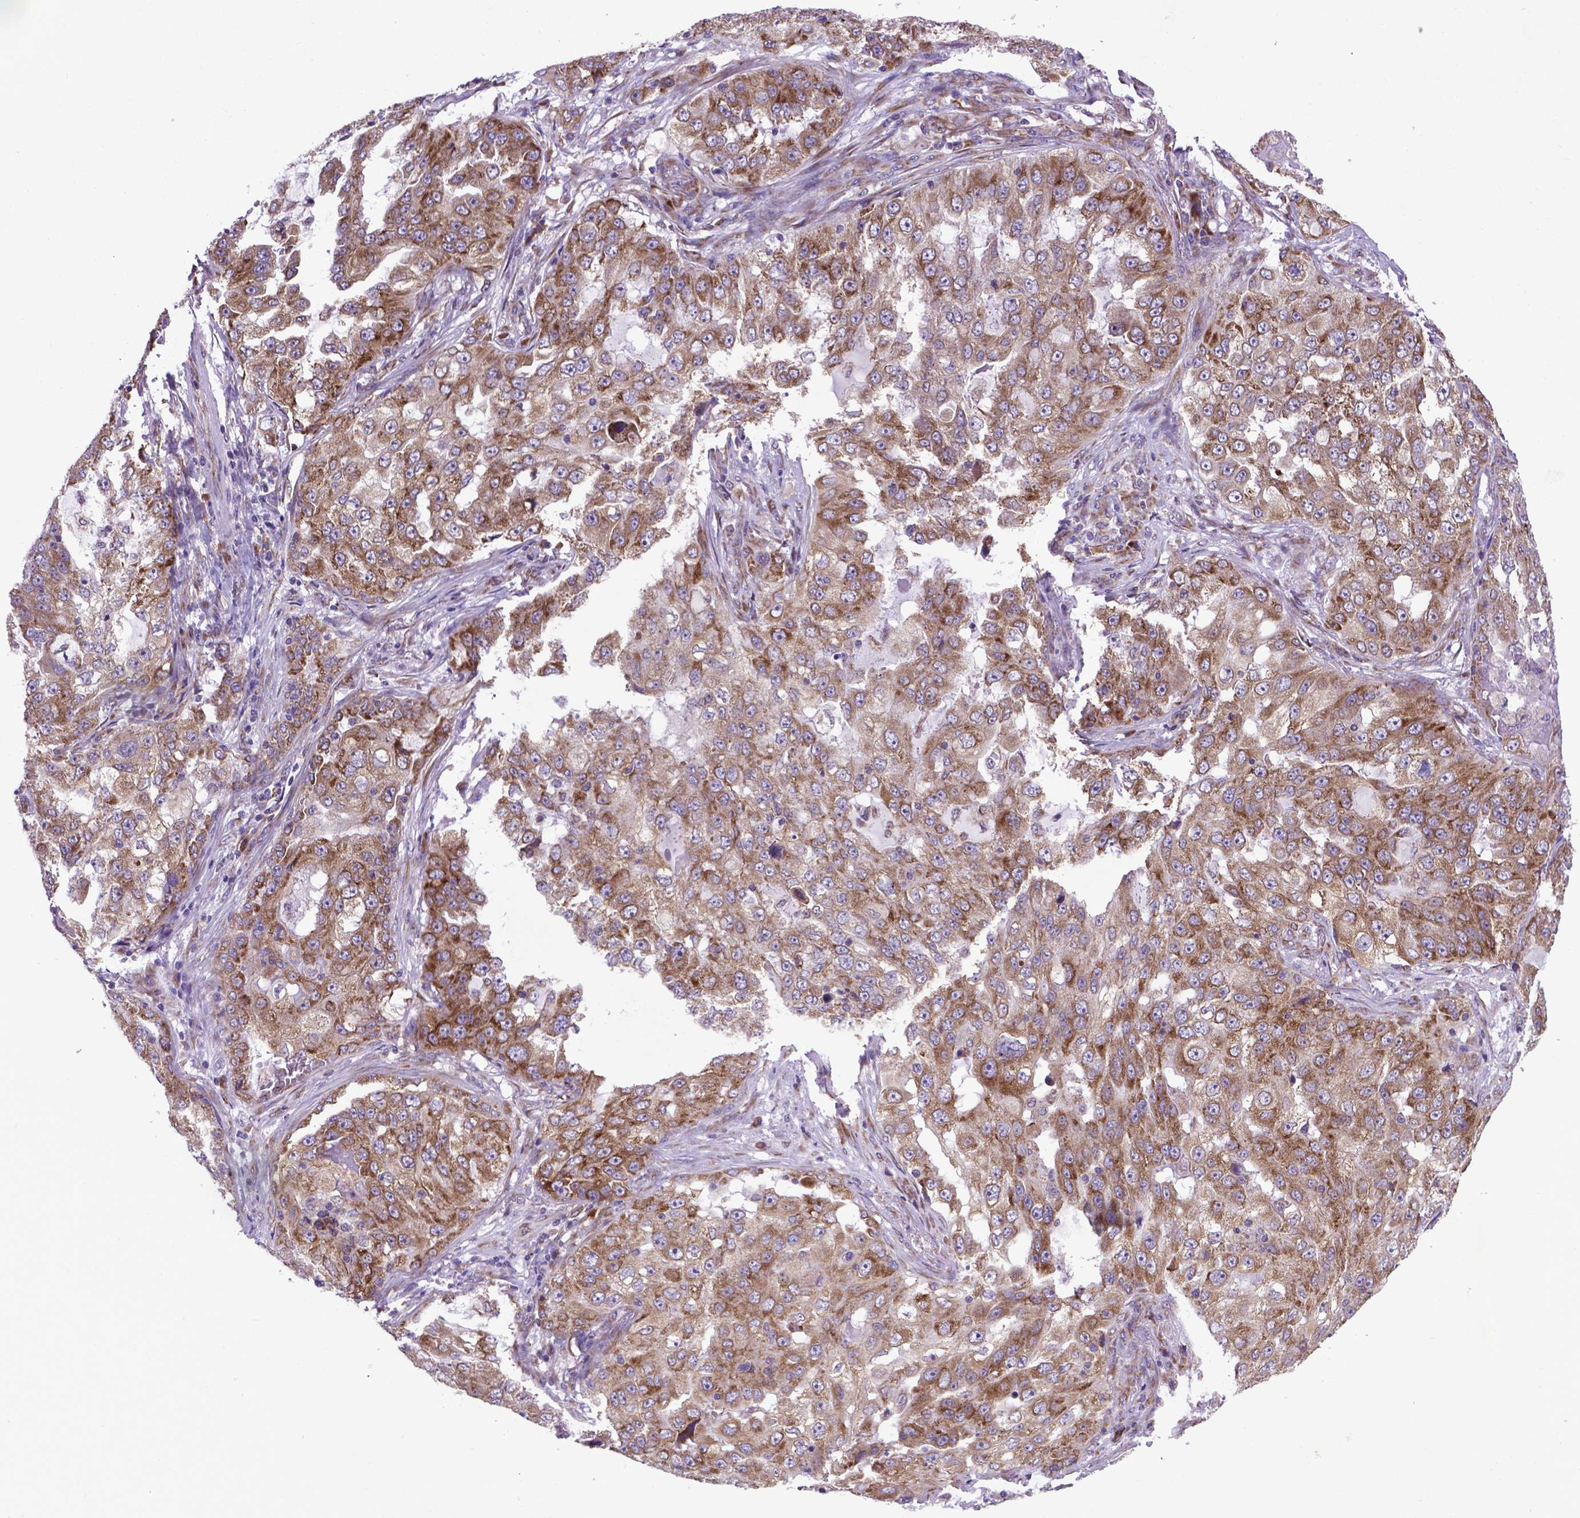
{"staining": {"intensity": "moderate", "quantity": ">75%", "location": "cytoplasmic/membranous"}, "tissue": "lung cancer", "cell_type": "Tumor cells", "image_type": "cancer", "snomed": [{"axis": "morphology", "description": "Adenocarcinoma, NOS"}, {"axis": "topography", "description": "Lung"}], "caption": "Immunohistochemistry (IHC) (DAB) staining of adenocarcinoma (lung) exhibits moderate cytoplasmic/membranous protein expression in about >75% of tumor cells.", "gene": "WDR83OS", "patient": {"sex": "female", "age": 61}}